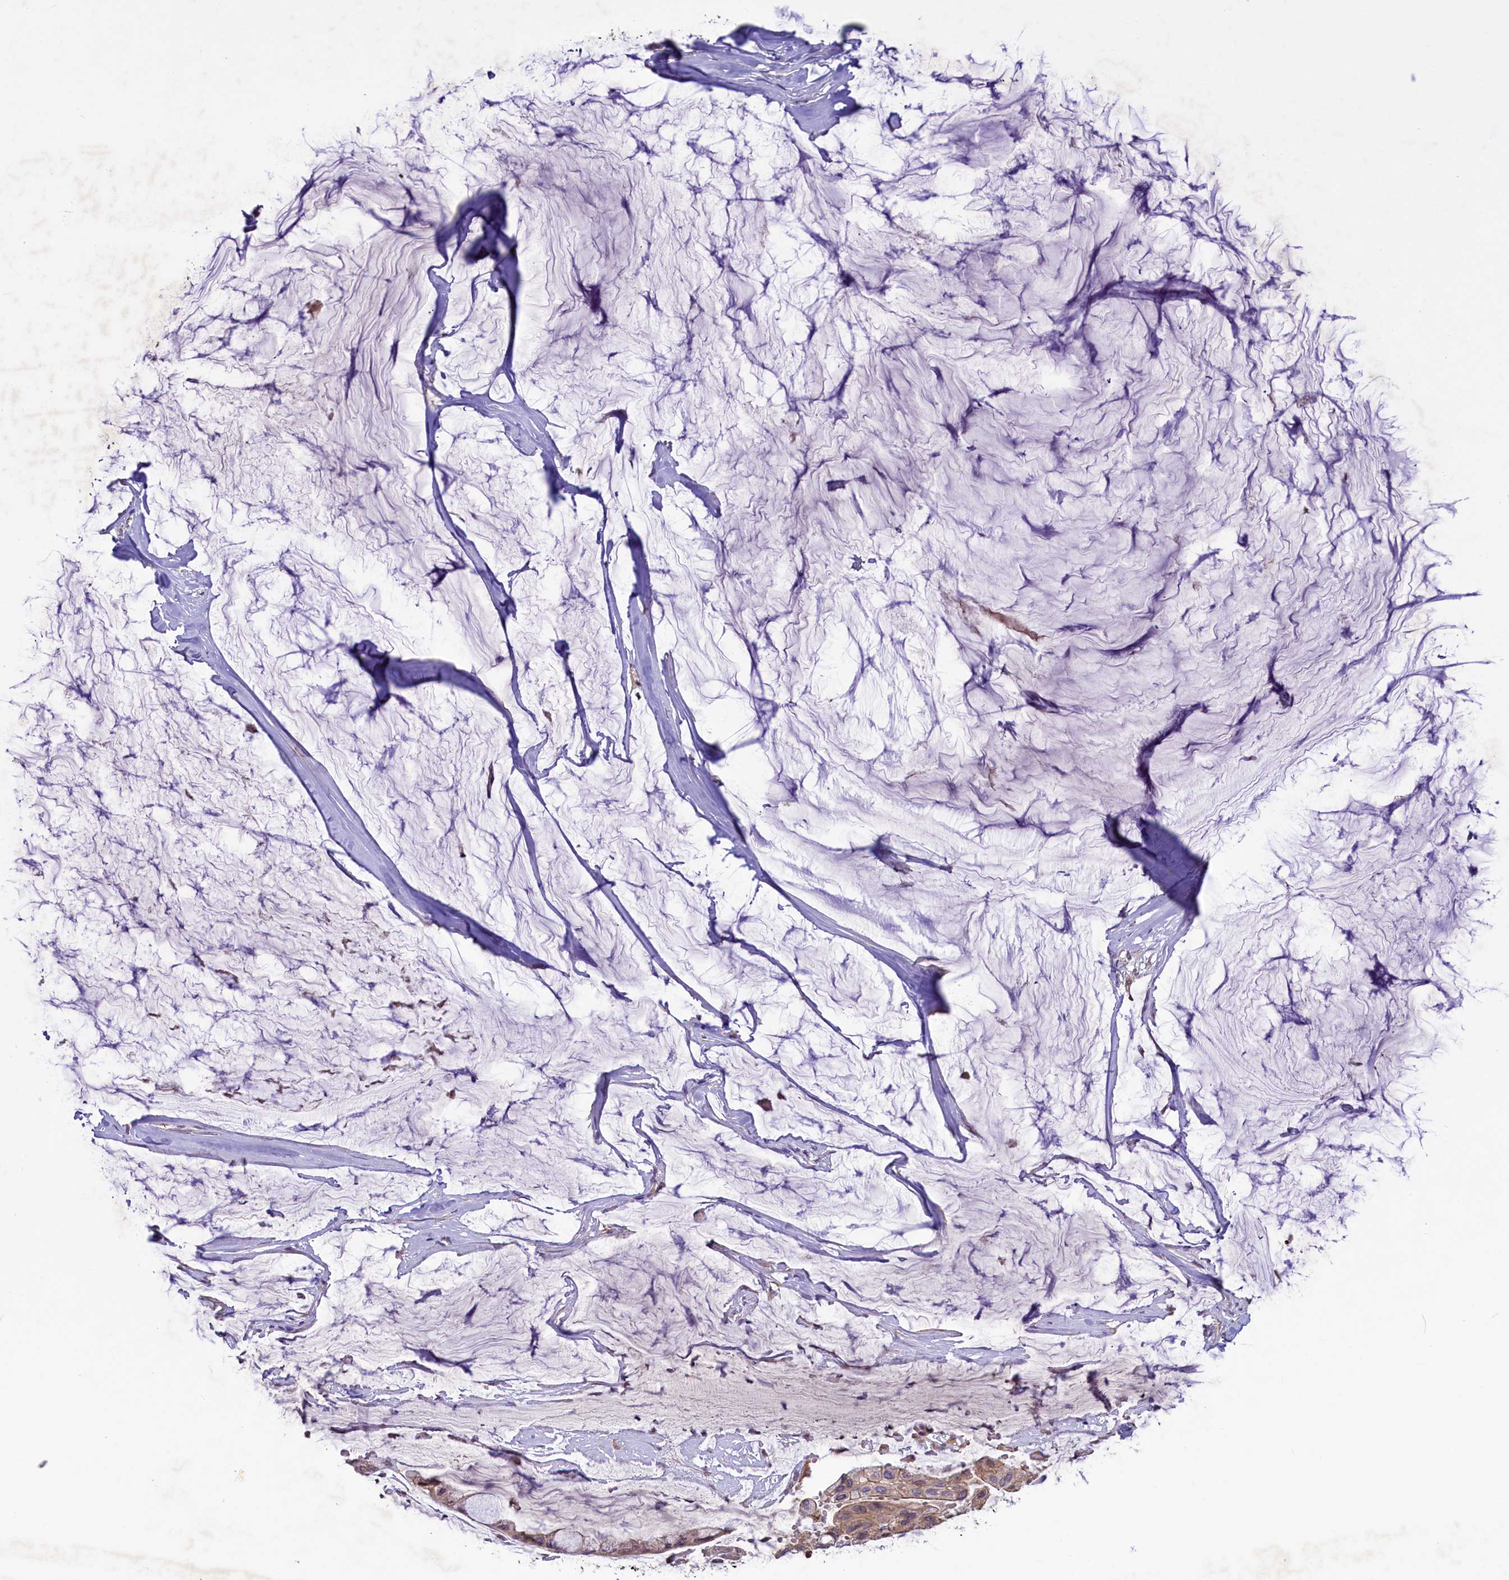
{"staining": {"intensity": "weak", "quantity": ">75%", "location": "cytoplasmic/membranous"}, "tissue": "ovarian cancer", "cell_type": "Tumor cells", "image_type": "cancer", "snomed": [{"axis": "morphology", "description": "Cystadenocarcinoma, mucinous, NOS"}, {"axis": "topography", "description": "Ovary"}], "caption": "High-power microscopy captured an immunohistochemistry photomicrograph of ovarian cancer, revealing weak cytoplasmic/membranous positivity in approximately >75% of tumor cells.", "gene": "CCDC125", "patient": {"sex": "female", "age": 39}}